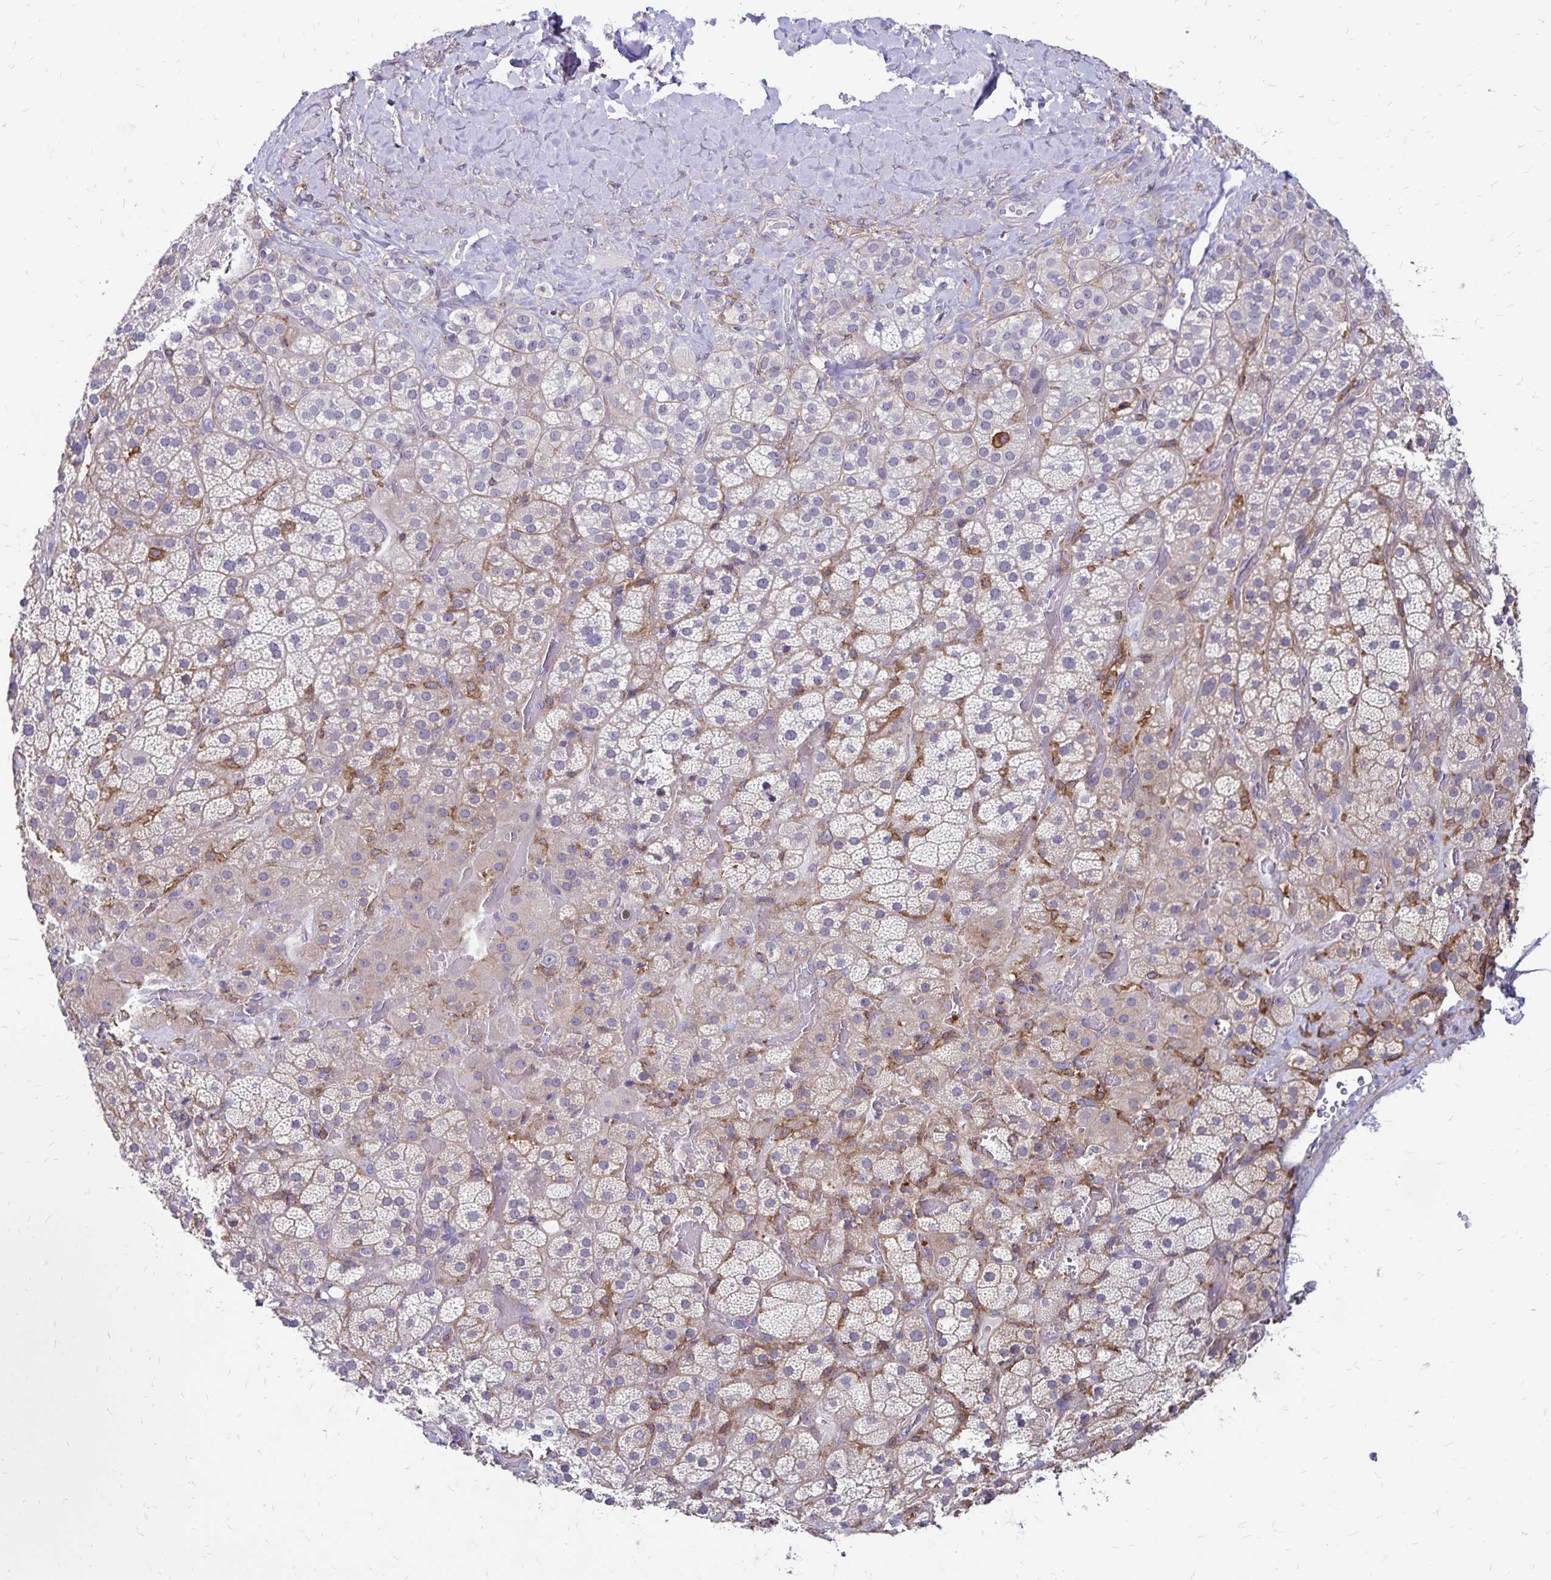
{"staining": {"intensity": "weak", "quantity": "<25%", "location": "cytoplasmic/membranous"}, "tissue": "adrenal gland", "cell_type": "Glandular cells", "image_type": "normal", "snomed": [{"axis": "morphology", "description": "Normal tissue, NOS"}, {"axis": "topography", "description": "Adrenal gland"}], "caption": "Immunohistochemical staining of normal adrenal gland exhibits no significant positivity in glandular cells. Nuclei are stained in blue.", "gene": "TNS3", "patient": {"sex": "male", "age": 57}}